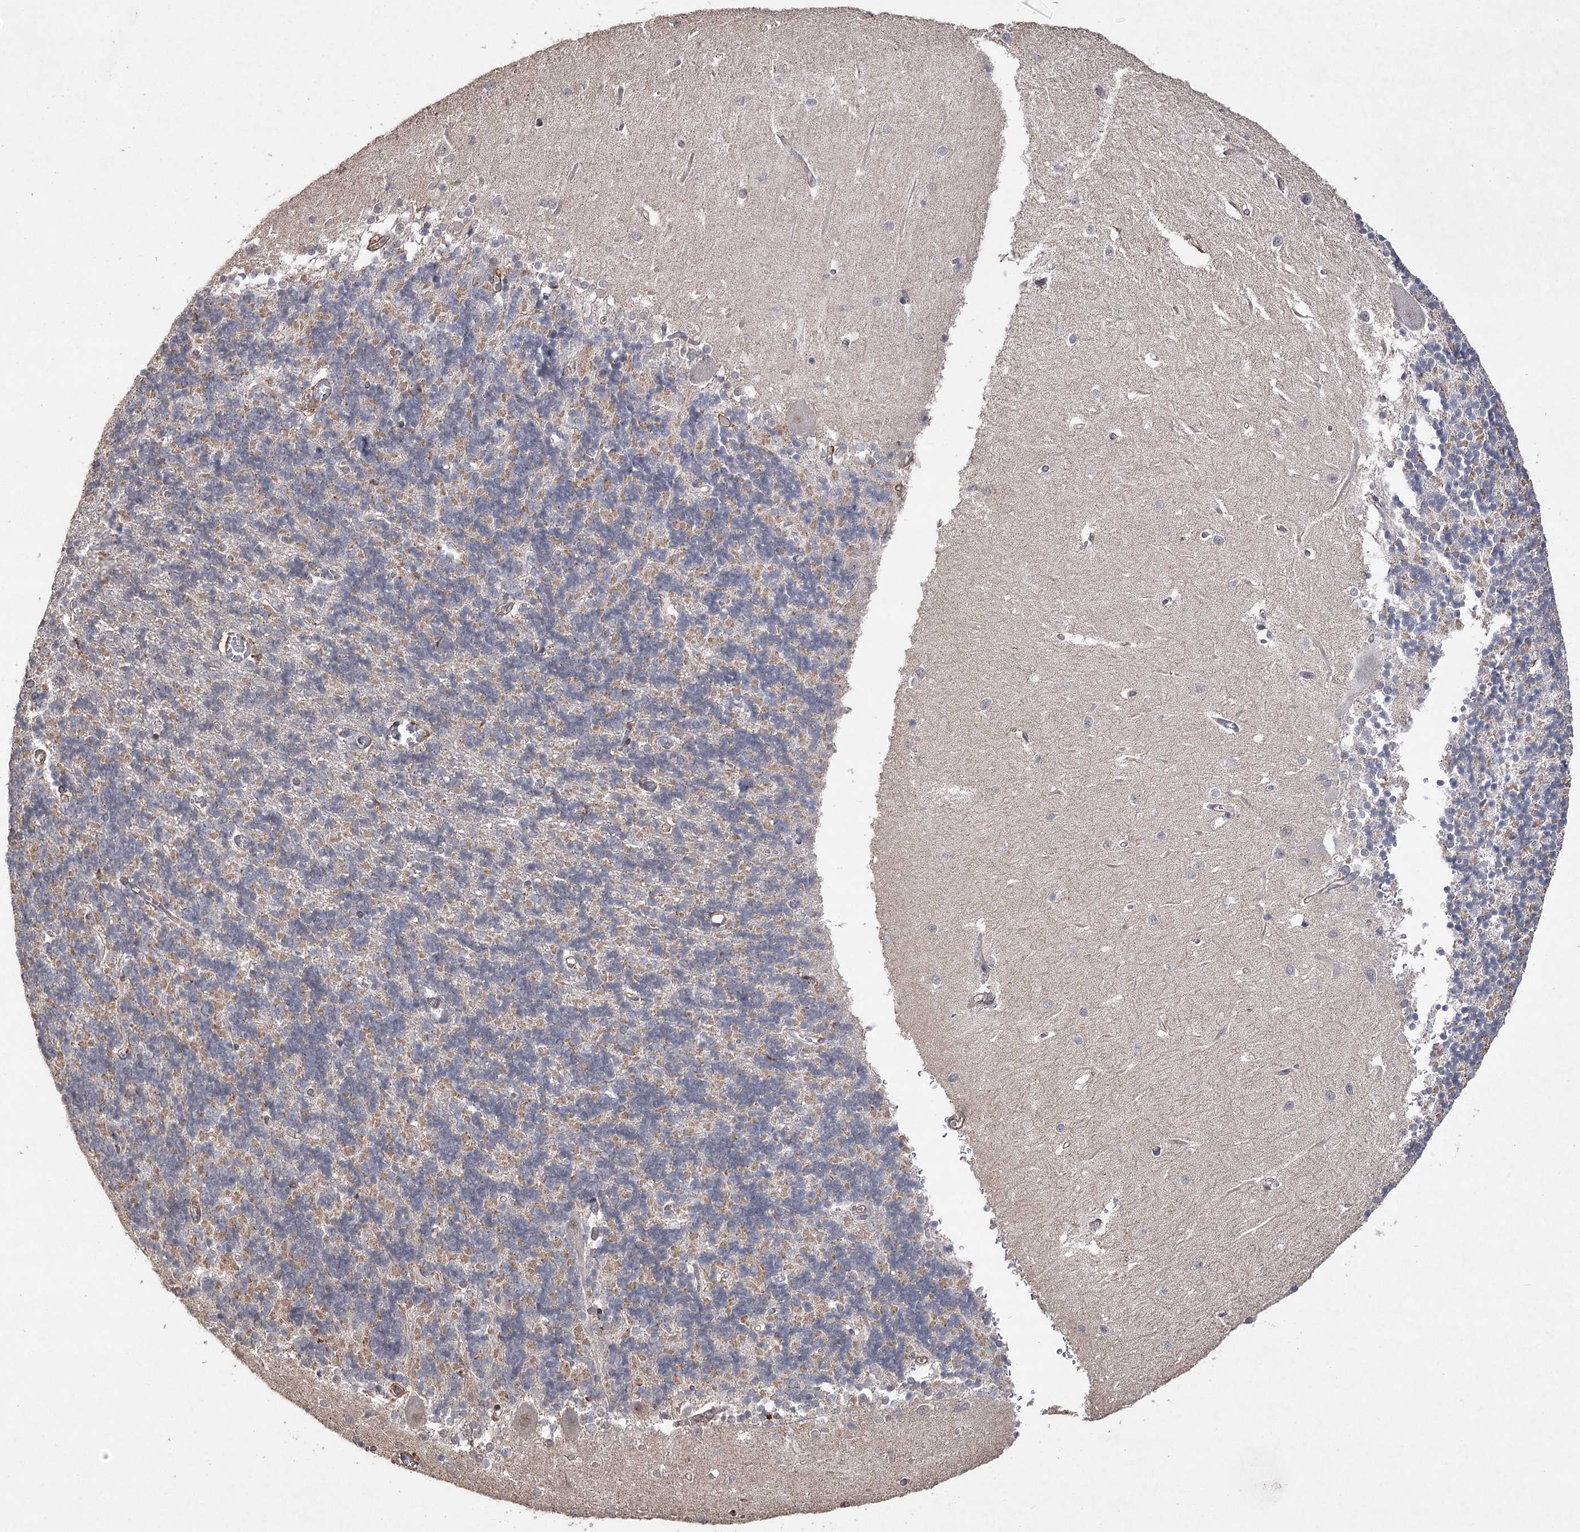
{"staining": {"intensity": "negative", "quantity": "none", "location": "none"}, "tissue": "cerebellum", "cell_type": "Cells in granular layer", "image_type": "normal", "snomed": [{"axis": "morphology", "description": "Normal tissue, NOS"}, {"axis": "topography", "description": "Cerebellum"}], "caption": "This photomicrograph is of unremarkable cerebellum stained with immunohistochemistry to label a protein in brown with the nuclei are counter-stained blue. There is no staining in cells in granular layer.", "gene": "OBSL1", "patient": {"sex": "male", "age": 37}}